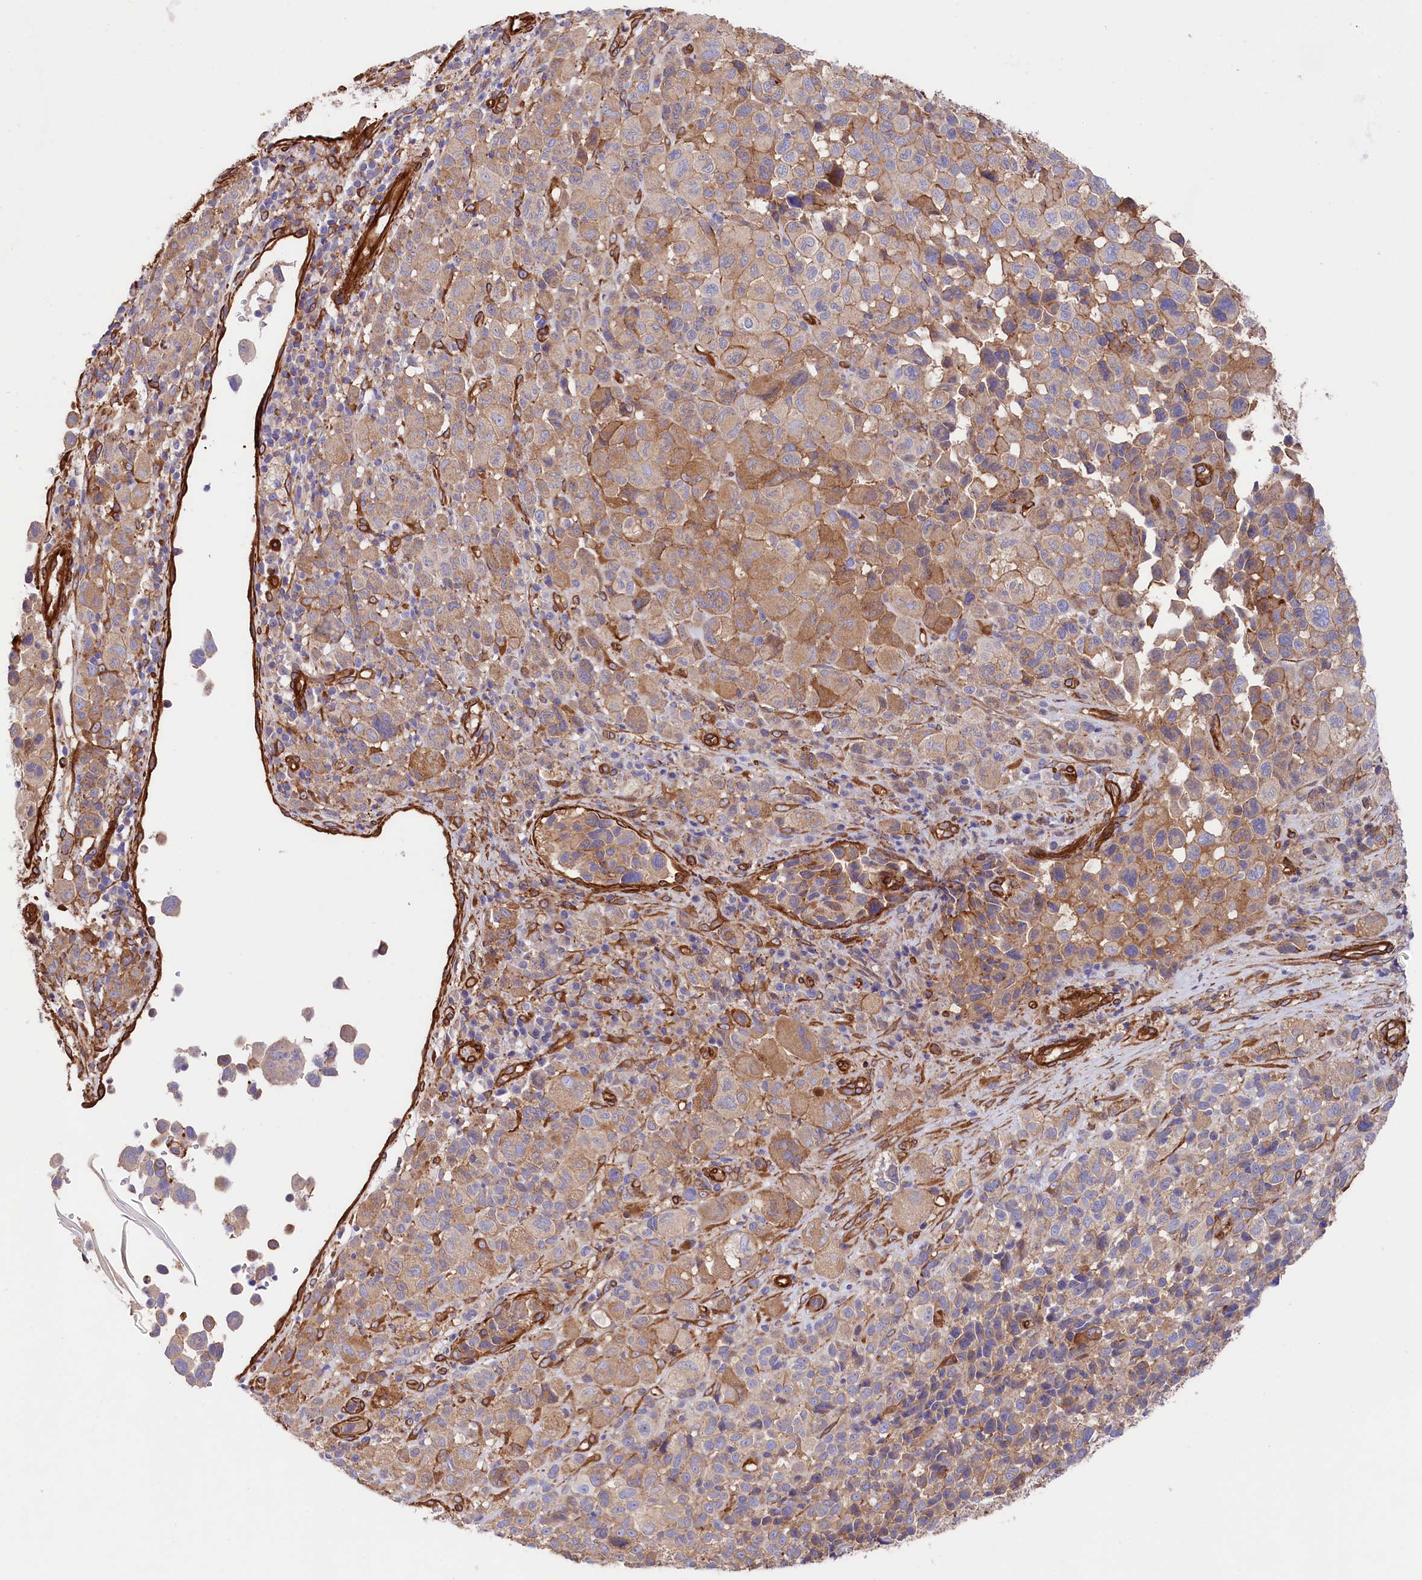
{"staining": {"intensity": "moderate", "quantity": "25%-75%", "location": "cytoplasmic/membranous"}, "tissue": "melanoma", "cell_type": "Tumor cells", "image_type": "cancer", "snomed": [{"axis": "morphology", "description": "Malignant melanoma, NOS"}, {"axis": "topography", "description": "Skin of trunk"}], "caption": "Immunohistochemical staining of malignant melanoma reveals medium levels of moderate cytoplasmic/membranous expression in approximately 25%-75% of tumor cells. (DAB IHC with brightfield microscopy, high magnification).", "gene": "TNKS1BP1", "patient": {"sex": "male", "age": 71}}